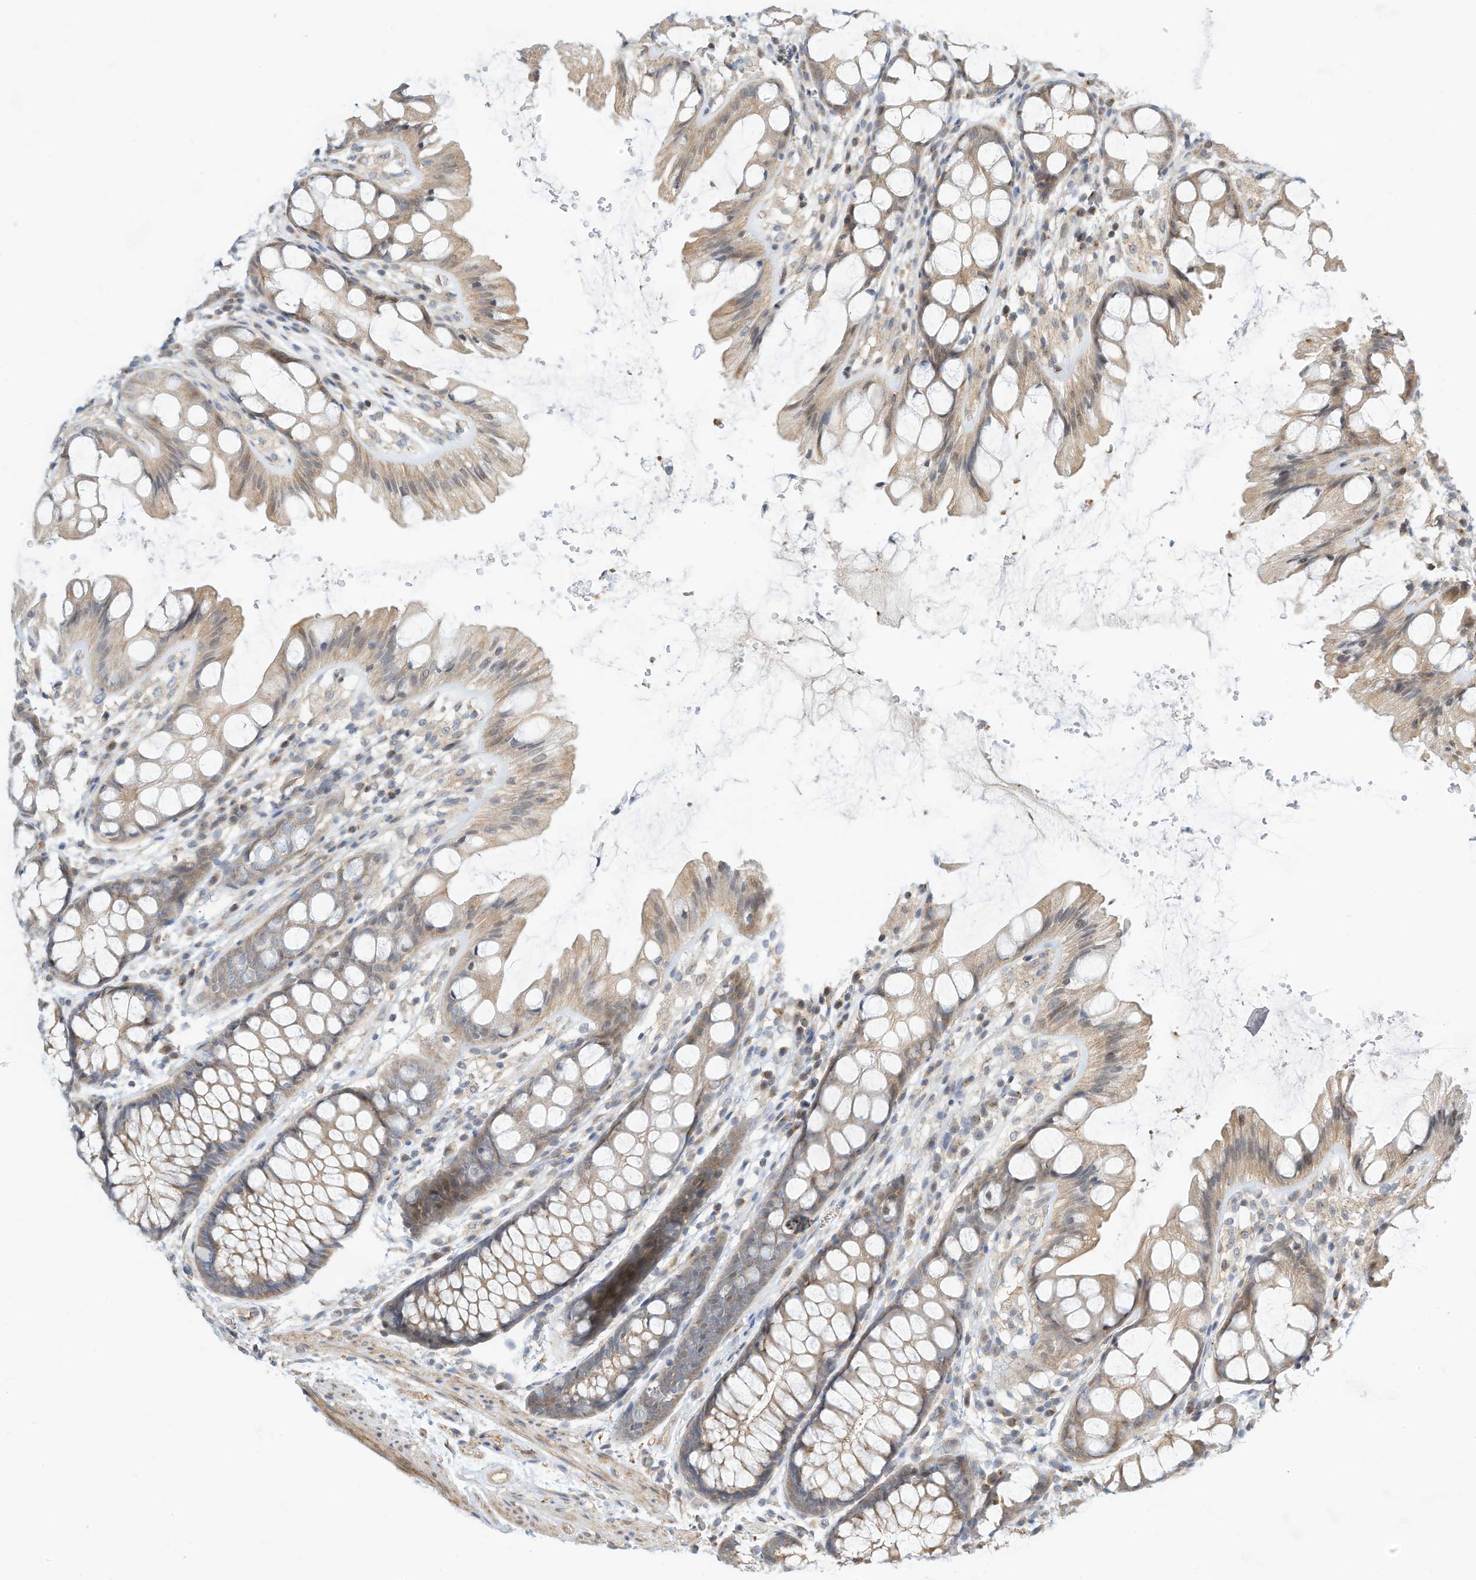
{"staining": {"intensity": "moderate", "quantity": ">75%", "location": "cytoplasmic/membranous"}, "tissue": "colon", "cell_type": "Endothelial cells", "image_type": "normal", "snomed": [{"axis": "morphology", "description": "Normal tissue, NOS"}, {"axis": "topography", "description": "Colon"}], "caption": "A brown stain labels moderate cytoplasmic/membranous positivity of a protein in endothelial cells of unremarkable human colon.", "gene": "OFD1", "patient": {"sex": "male", "age": 47}}